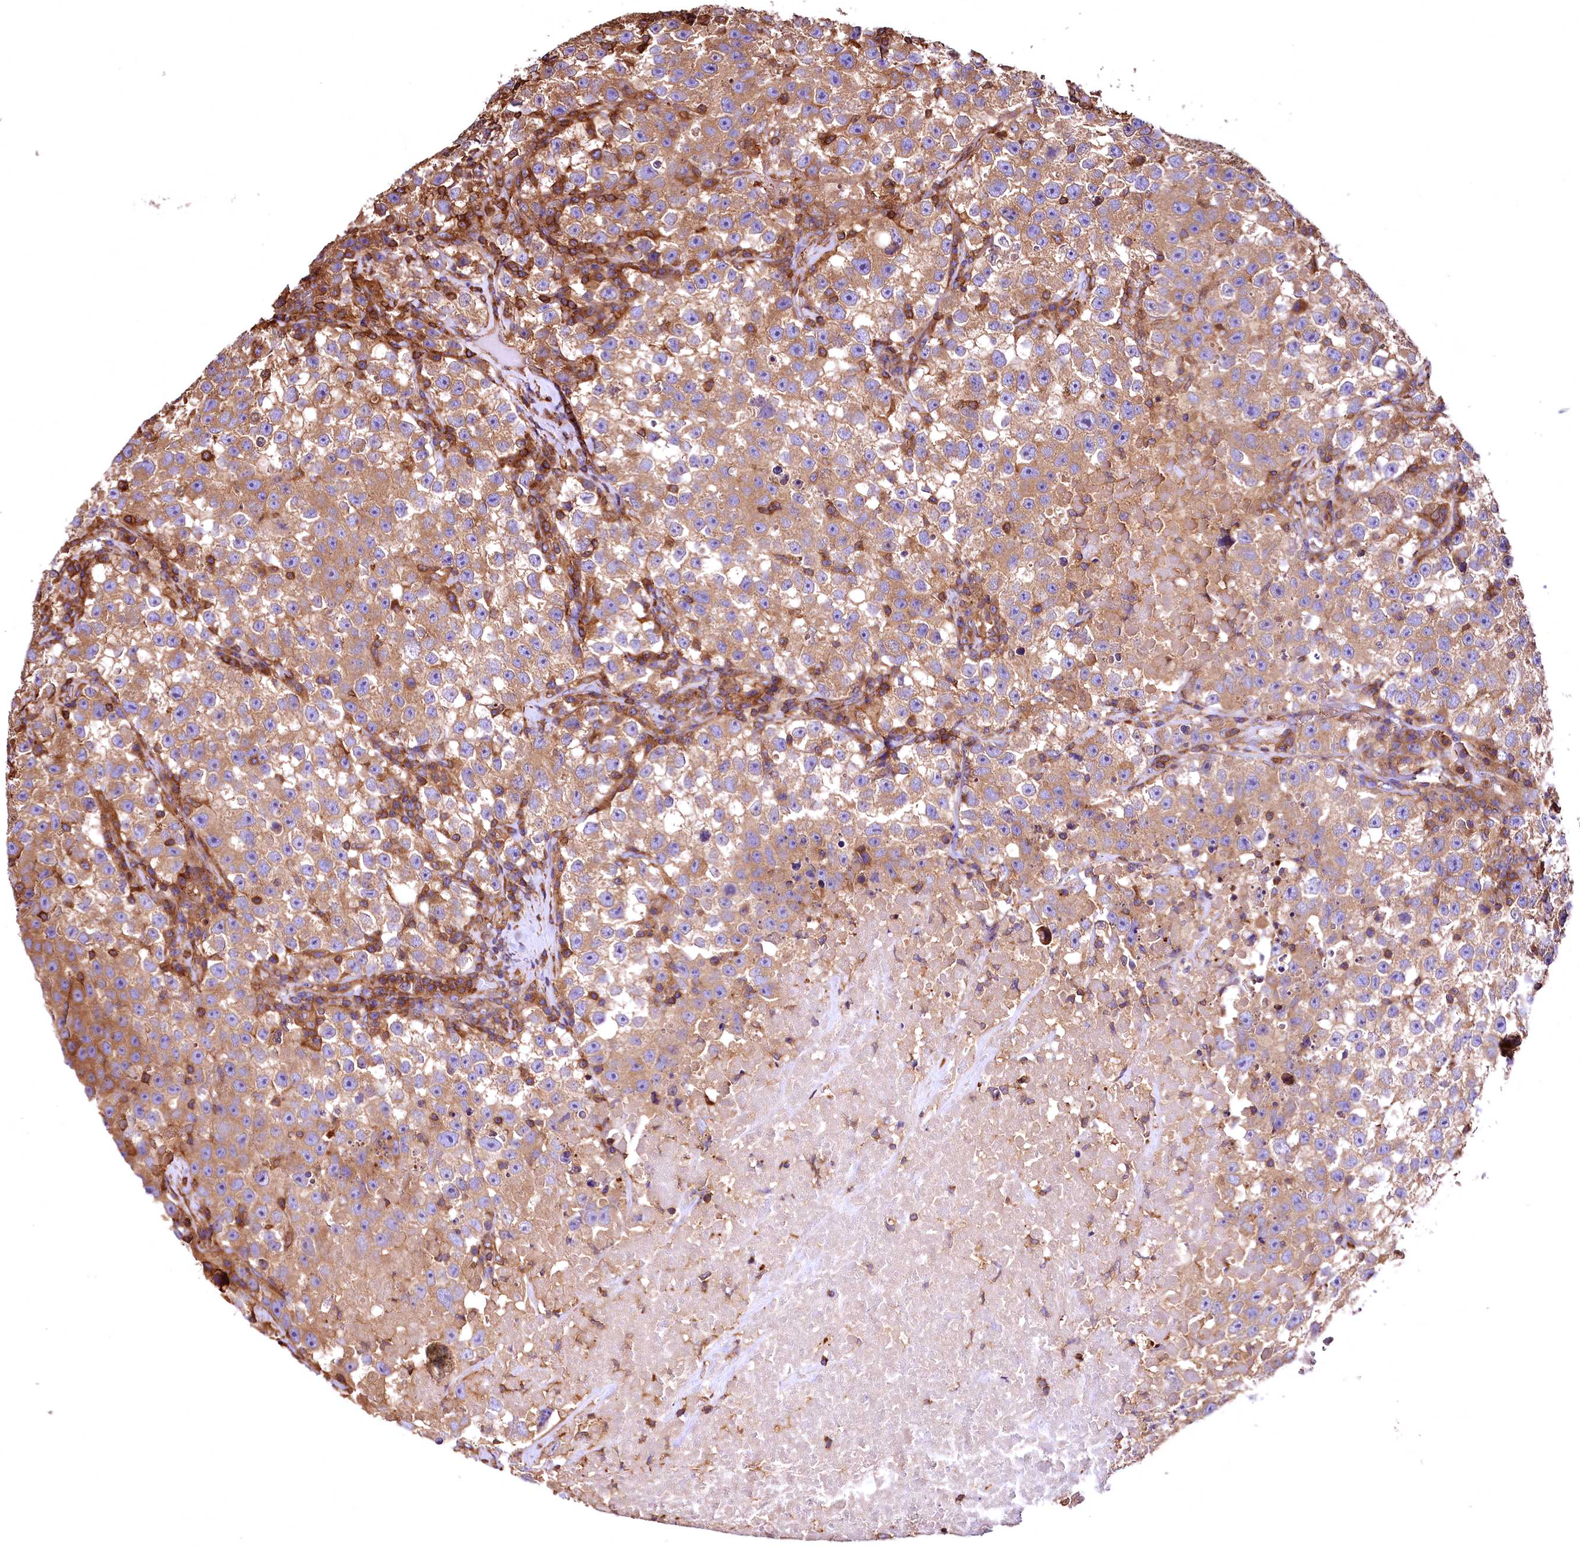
{"staining": {"intensity": "moderate", "quantity": ">75%", "location": "cytoplasmic/membranous"}, "tissue": "testis cancer", "cell_type": "Tumor cells", "image_type": "cancer", "snomed": [{"axis": "morphology", "description": "Seminoma, NOS"}, {"axis": "topography", "description": "Testis"}], "caption": "DAB immunohistochemical staining of human seminoma (testis) reveals moderate cytoplasmic/membranous protein expression in approximately >75% of tumor cells.", "gene": "RARS2", "patient": {"sex": "male", "age": 22}}